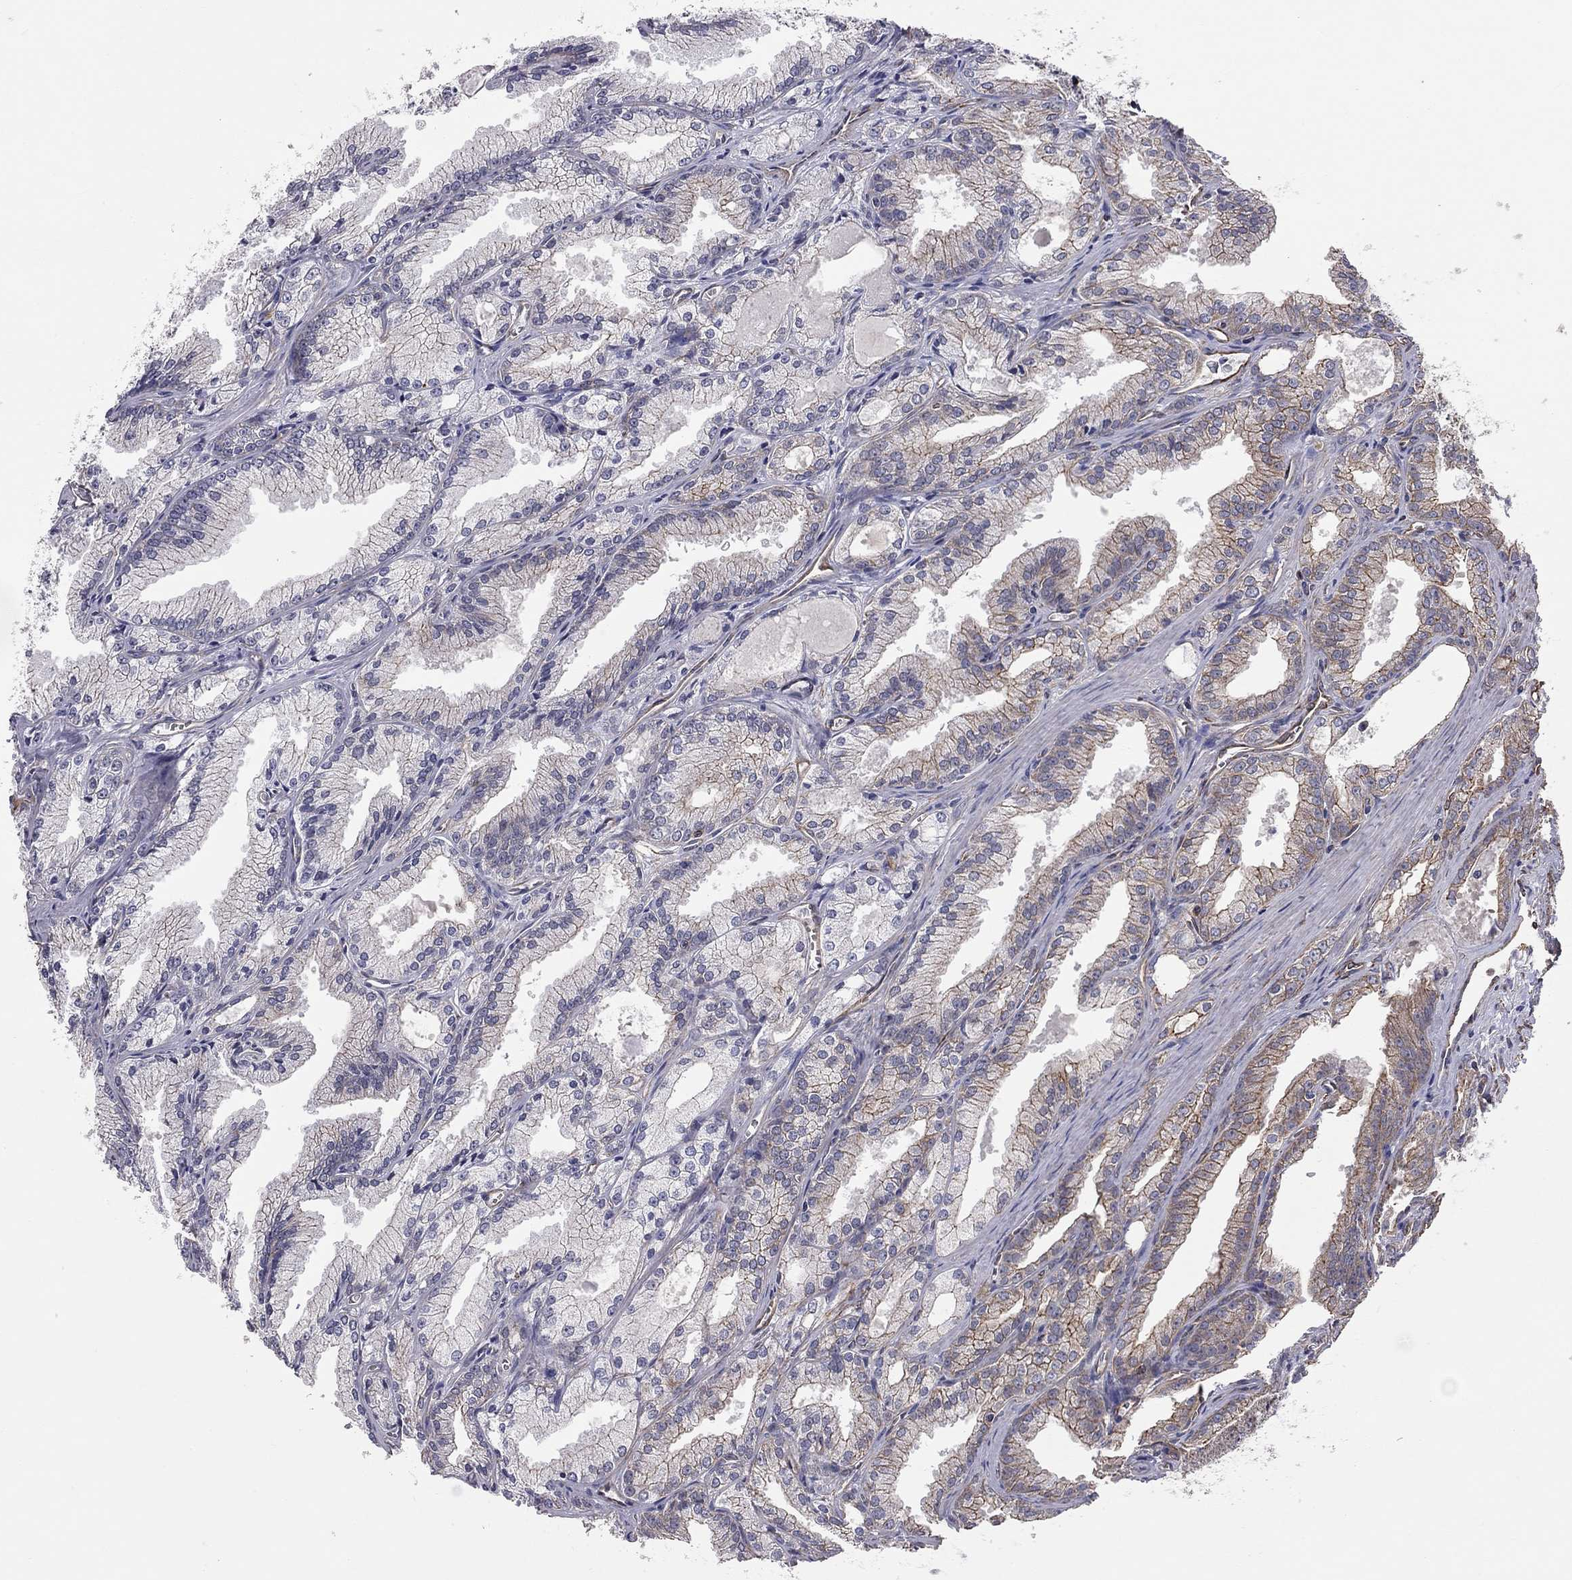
{"staining": {"intensity": "moderate", "quantity": "<25%", "location": "cytoplasmic/membranous"}, "tissue": "prostate cancer", "cell_type": "Tumor cells", "image_type": "cancer", "snomed": [{"axis": "morphology", "description": "Adenocarcinoma, NOS"}, {"axis": "morphology", "description": "Adenocarcinoma, High grade"}, {"axis": "topography", "description": "Prostate"}], "caption": "Tumor cells demonstrate low levels of moderate cytoplasmic/membranous staining in about <25% of cells in human prostate adenocarcinoma. Nuclei are stained in blue.", "gene": "BICDL2", "patient": {"sex": "male", "age": 70}}